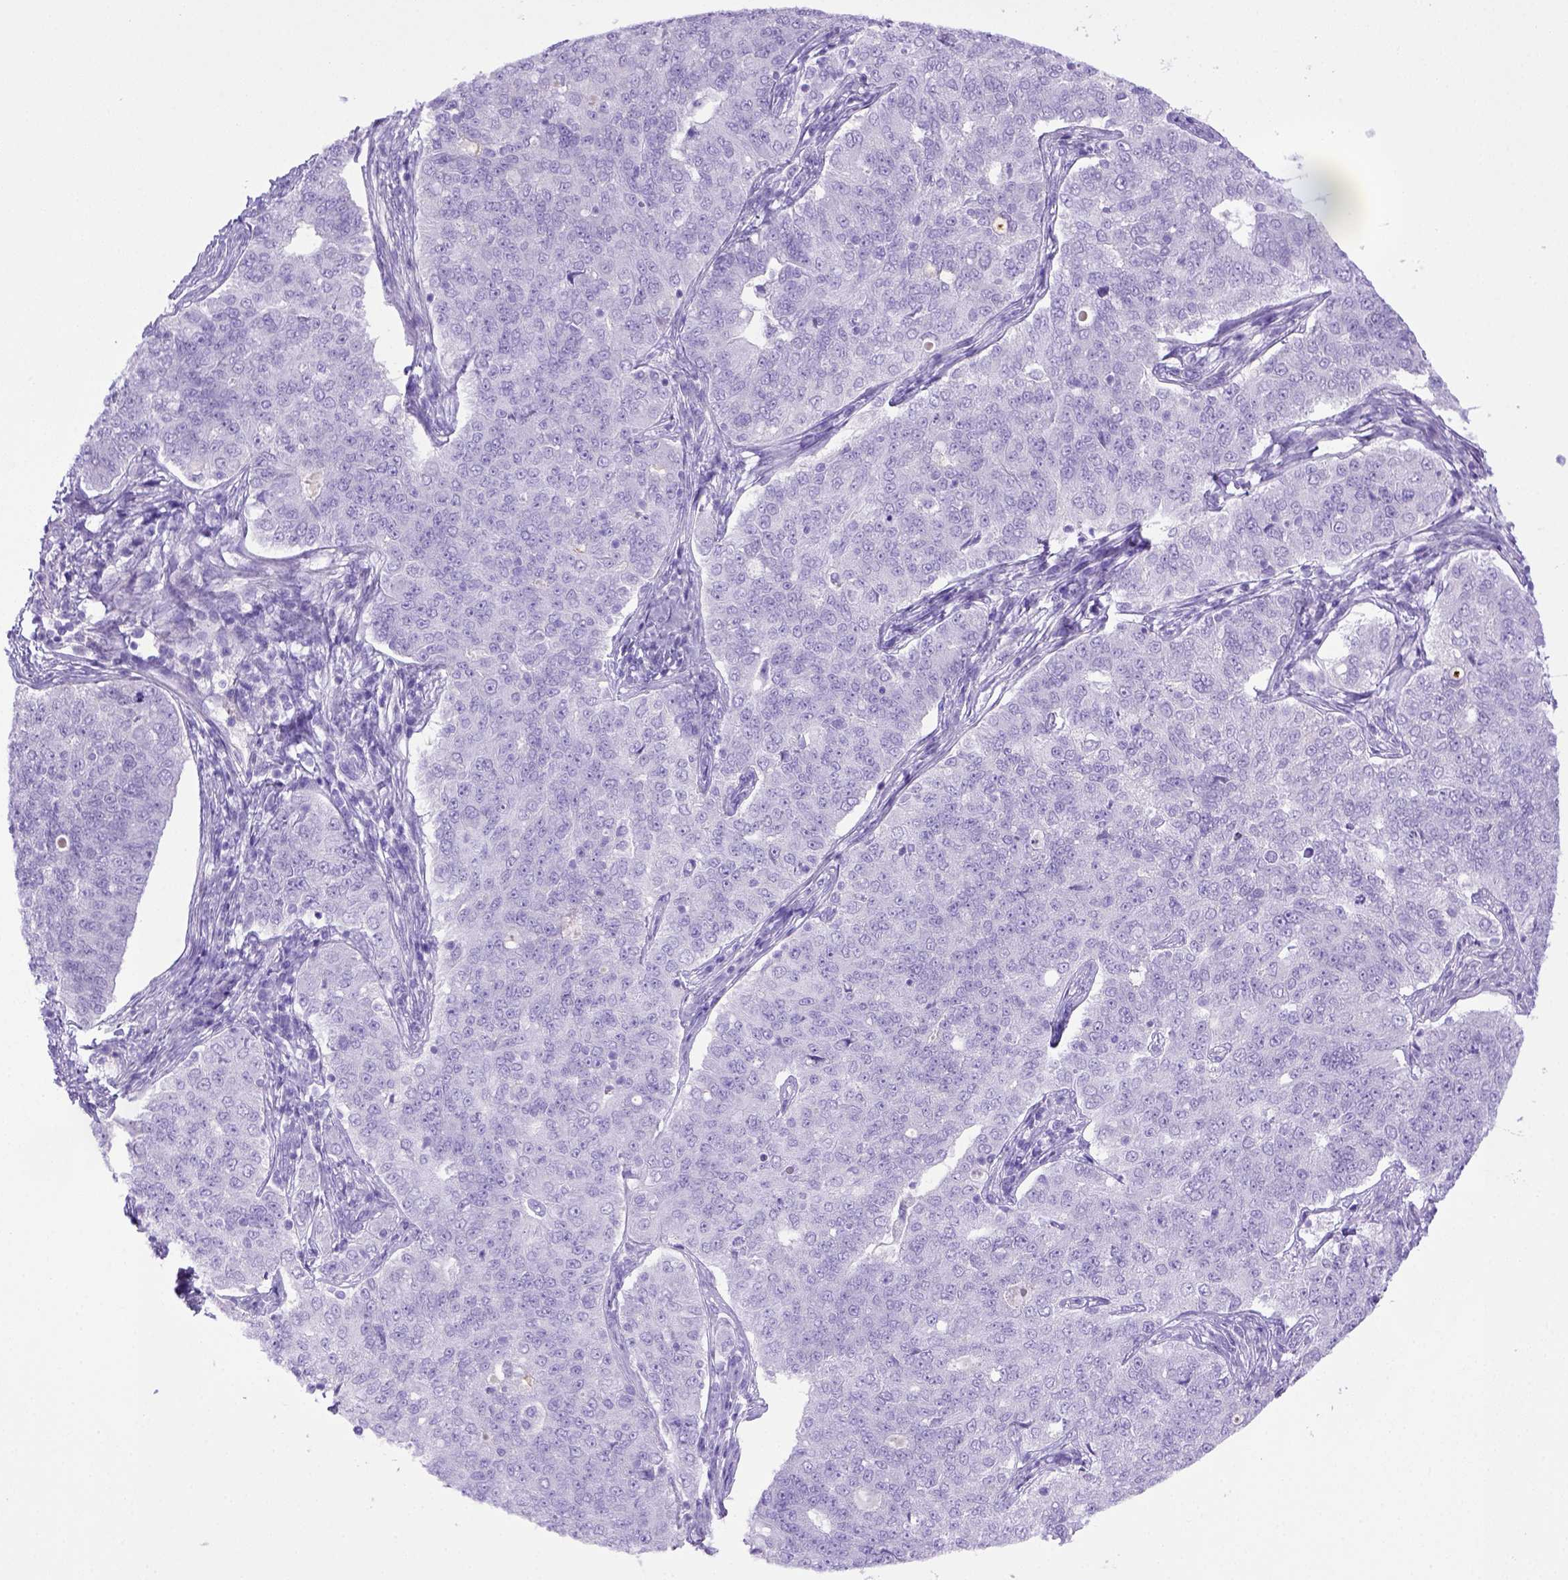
{"staining": {"intensity": "negative", "quantity": "none", "location": "none"}, "tissue": "endometrial cancer", "cell_type": "Tumor cells", "image_type": "cancer", "snomed": [{"axis": "morphology", "description": "Adenocarcinoma, NOS"}, {"axis": "topography", "description": "Endometrium"}], "caption": "Endometrial adenocarcinoma stained for a protein using IHC exhibits no staining tumor cells.", "gene": "ITIH4", "patient": {"sex": "female", "age": 43}}